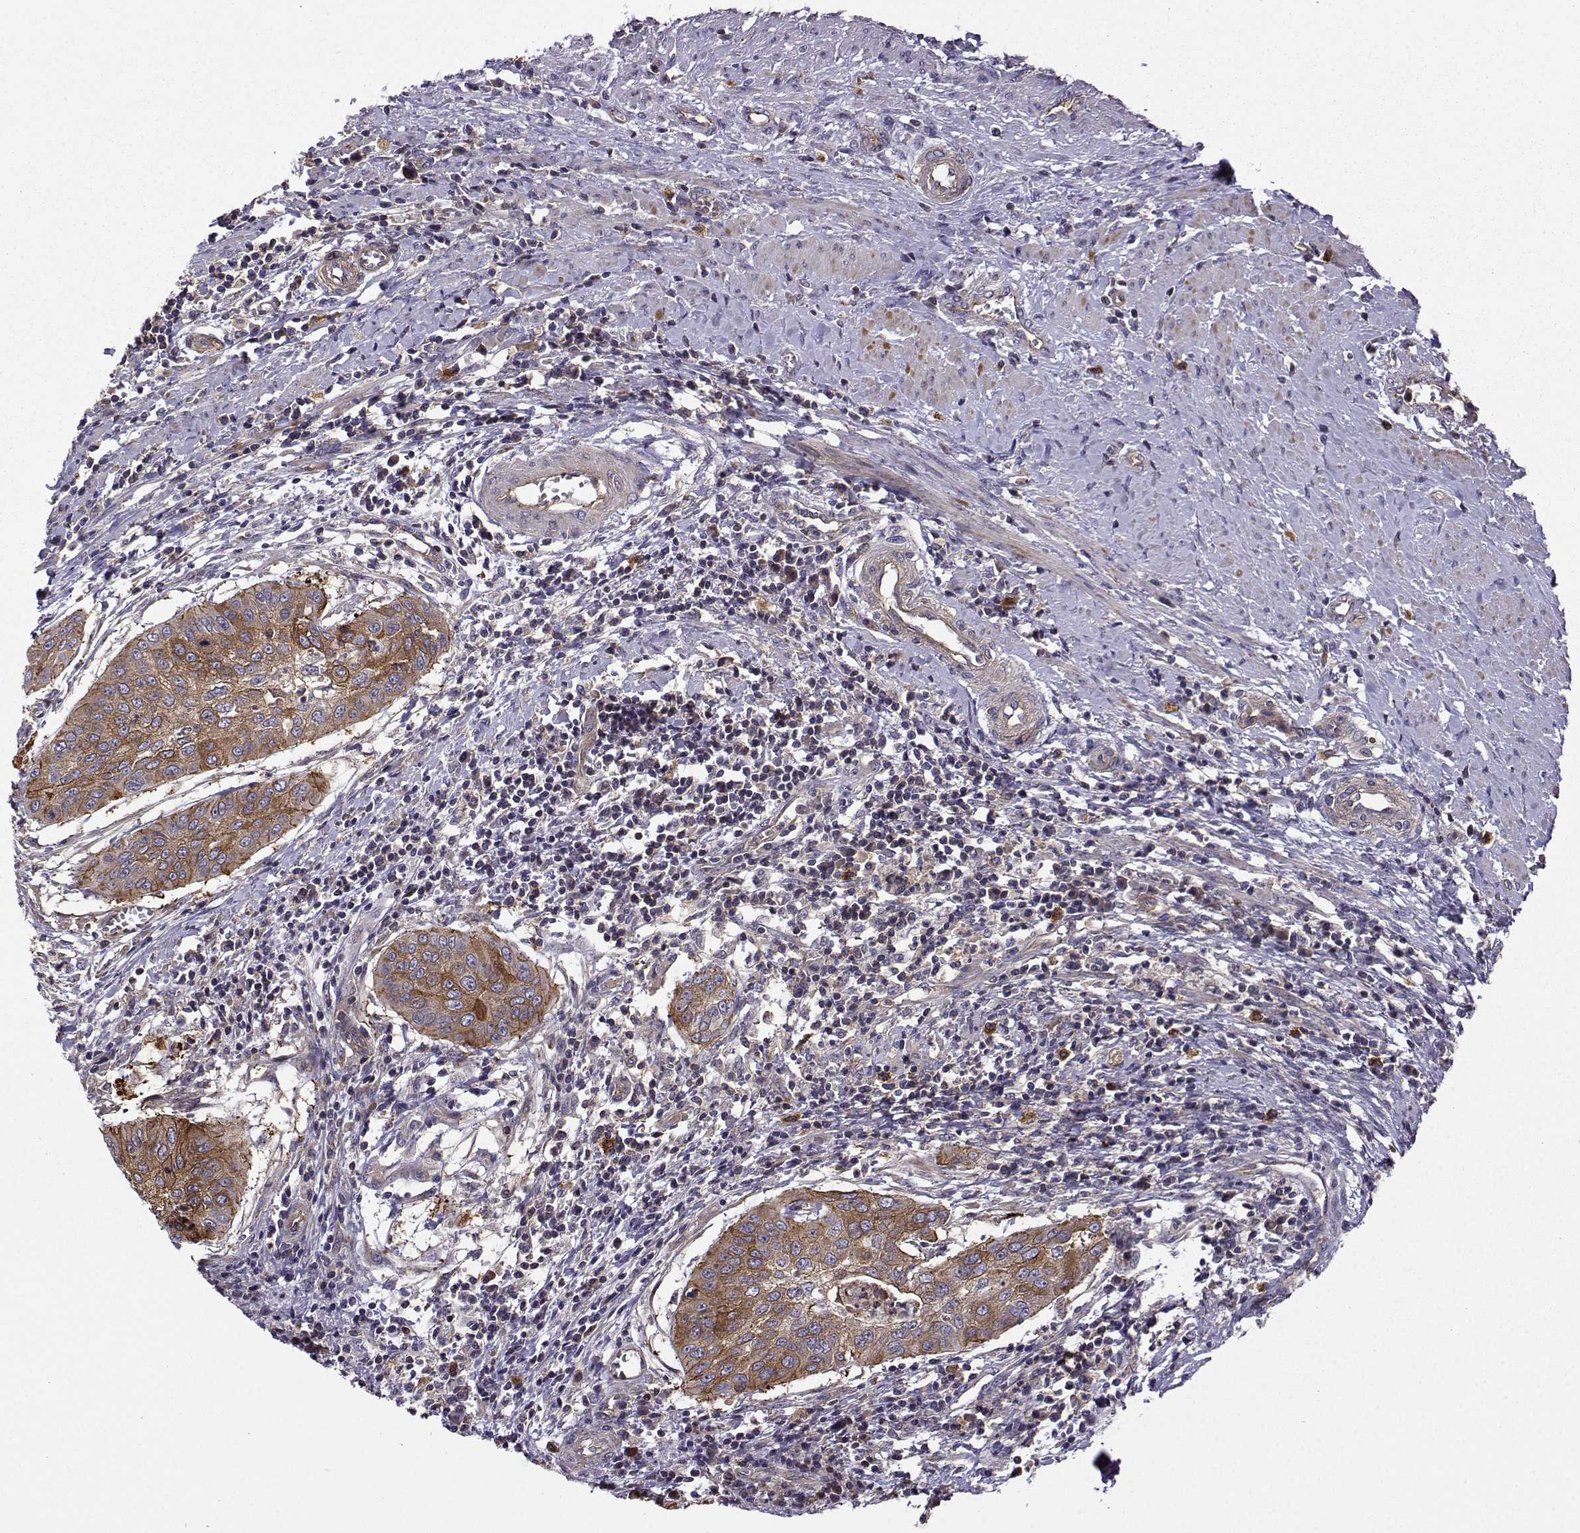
{"staining": {"intensity": "strong", "quantity": "<25%", "location": "cytoplasmic/membranous"}, "tissue": "cervical cancer", "cell_type": "Tumor cells", "image_type": "cancer", "snomed": [{"axis": "morphology", "description": "Squamous cell carcinoma, NOS"}, {"axis": "topography", "description": "Cervix"}], "caption": "This image displays squamous cell carcinoma (cervical) stained with IHC to label a protein in brown. The cytoplasmic/membranous of tumor cells show strong positivity for the protein. Nuclei are counter-stained blue.", "gene": "ITGB8", "patient": {"sex": "female", "age": 39}}